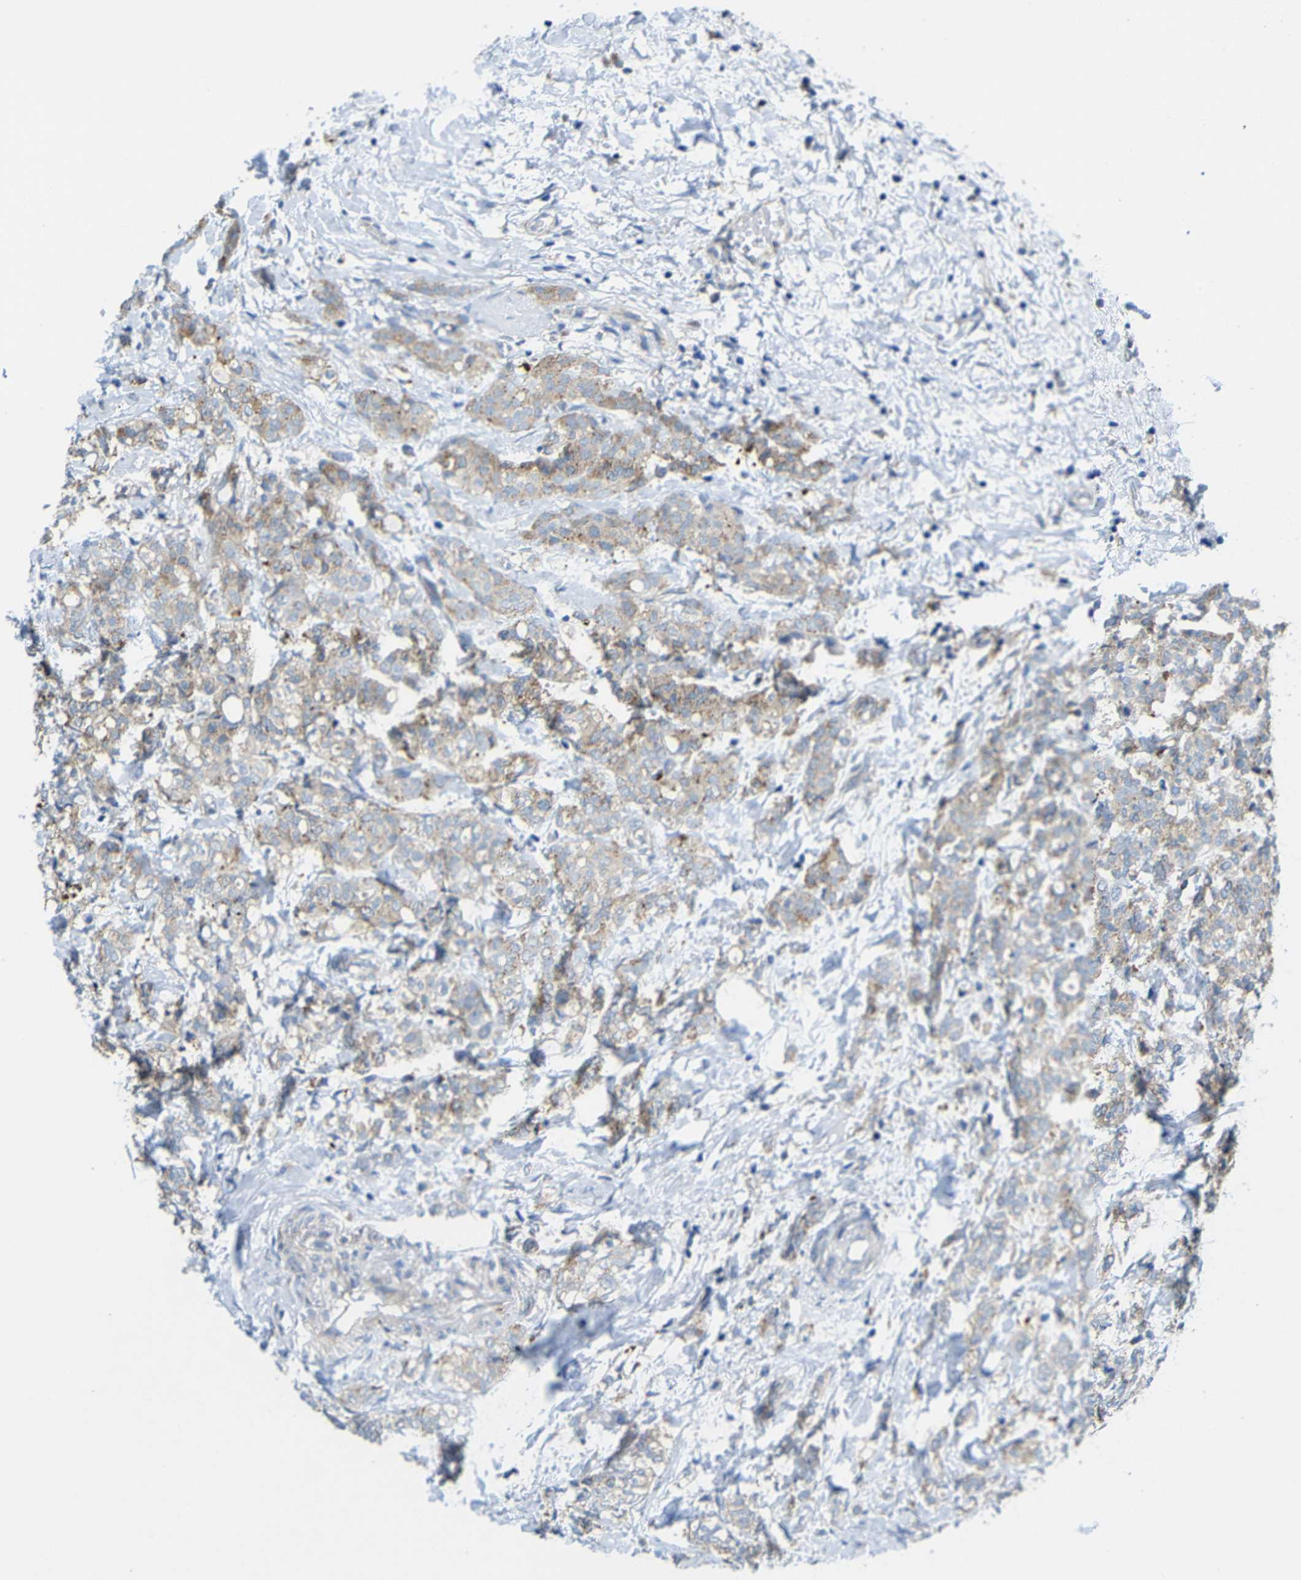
{"staining": {"intensity": "weak", "quantity": ">75%", "location": "cytoplasmic/membranous"}, "tissue": "breast cancer", "cell_type": "Tumor cells", "image_type": "cancer", "snomed": [{"axis": "morphology", "description": "Lobular carcinoma"}, {"axis": "topography", "description": "Breast"}], "caption": "The photomicrograph reveals a brown stain indicating the presence of a protein in the cytoplasmic/membranous of tumor cells in breast lobular carcinoma. The staining was performed using DAB (3,3'-diaminobenzidine) to visualize the protein expression in brown, while the nuclei were stained in blue with hematoxylin (Magnification: 20x).", "gene": "SYPL1", "patient": {"sex": "female", "age": 60}}